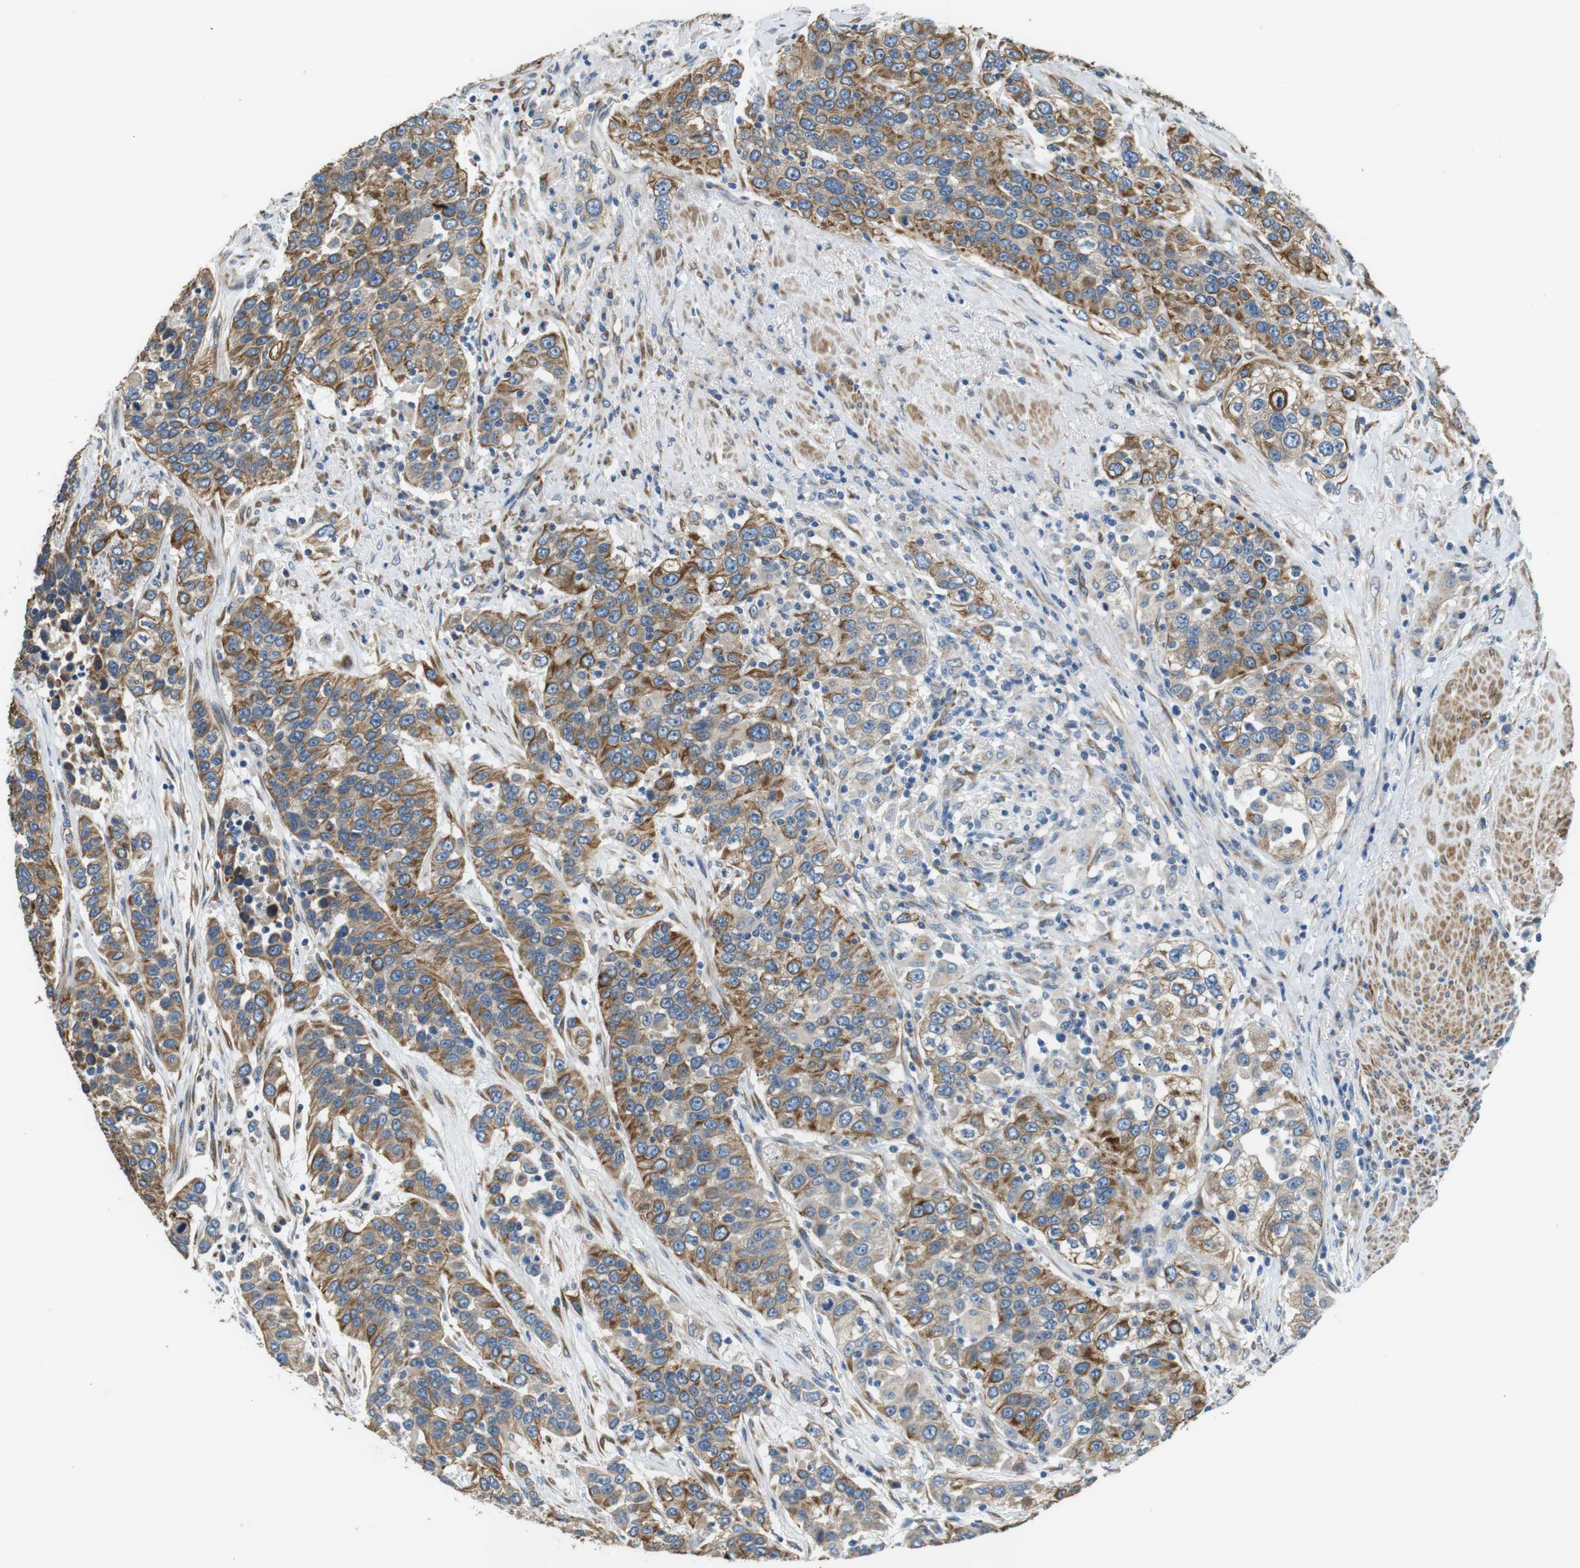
{"staining": {"intensity": "moderate", "quantity": ">75%", "location": "cytoplasmic/membranous"}, "tissue": "urothelial cancer", "cell_type": "Tumor cells", "image_type": "cancer", "snomed": [{"axis": "morphology", "description": "Urothelial carcinoma, High grade"}, {"axis": "topography", "description": "Urinary bladder"}], "caption": "IHC photomicrograph of neoplastic tissue: high-grade urothelial carcinoma stained using IHC shows medium levels of moderate protein expression localized specifically in the cytoplasmic/membranous of tumor cells, appearing as a cytoplasmic/membranous brown color.", "gene": "UNC5CL", "patient": {"sex": "female", "age": 80}}